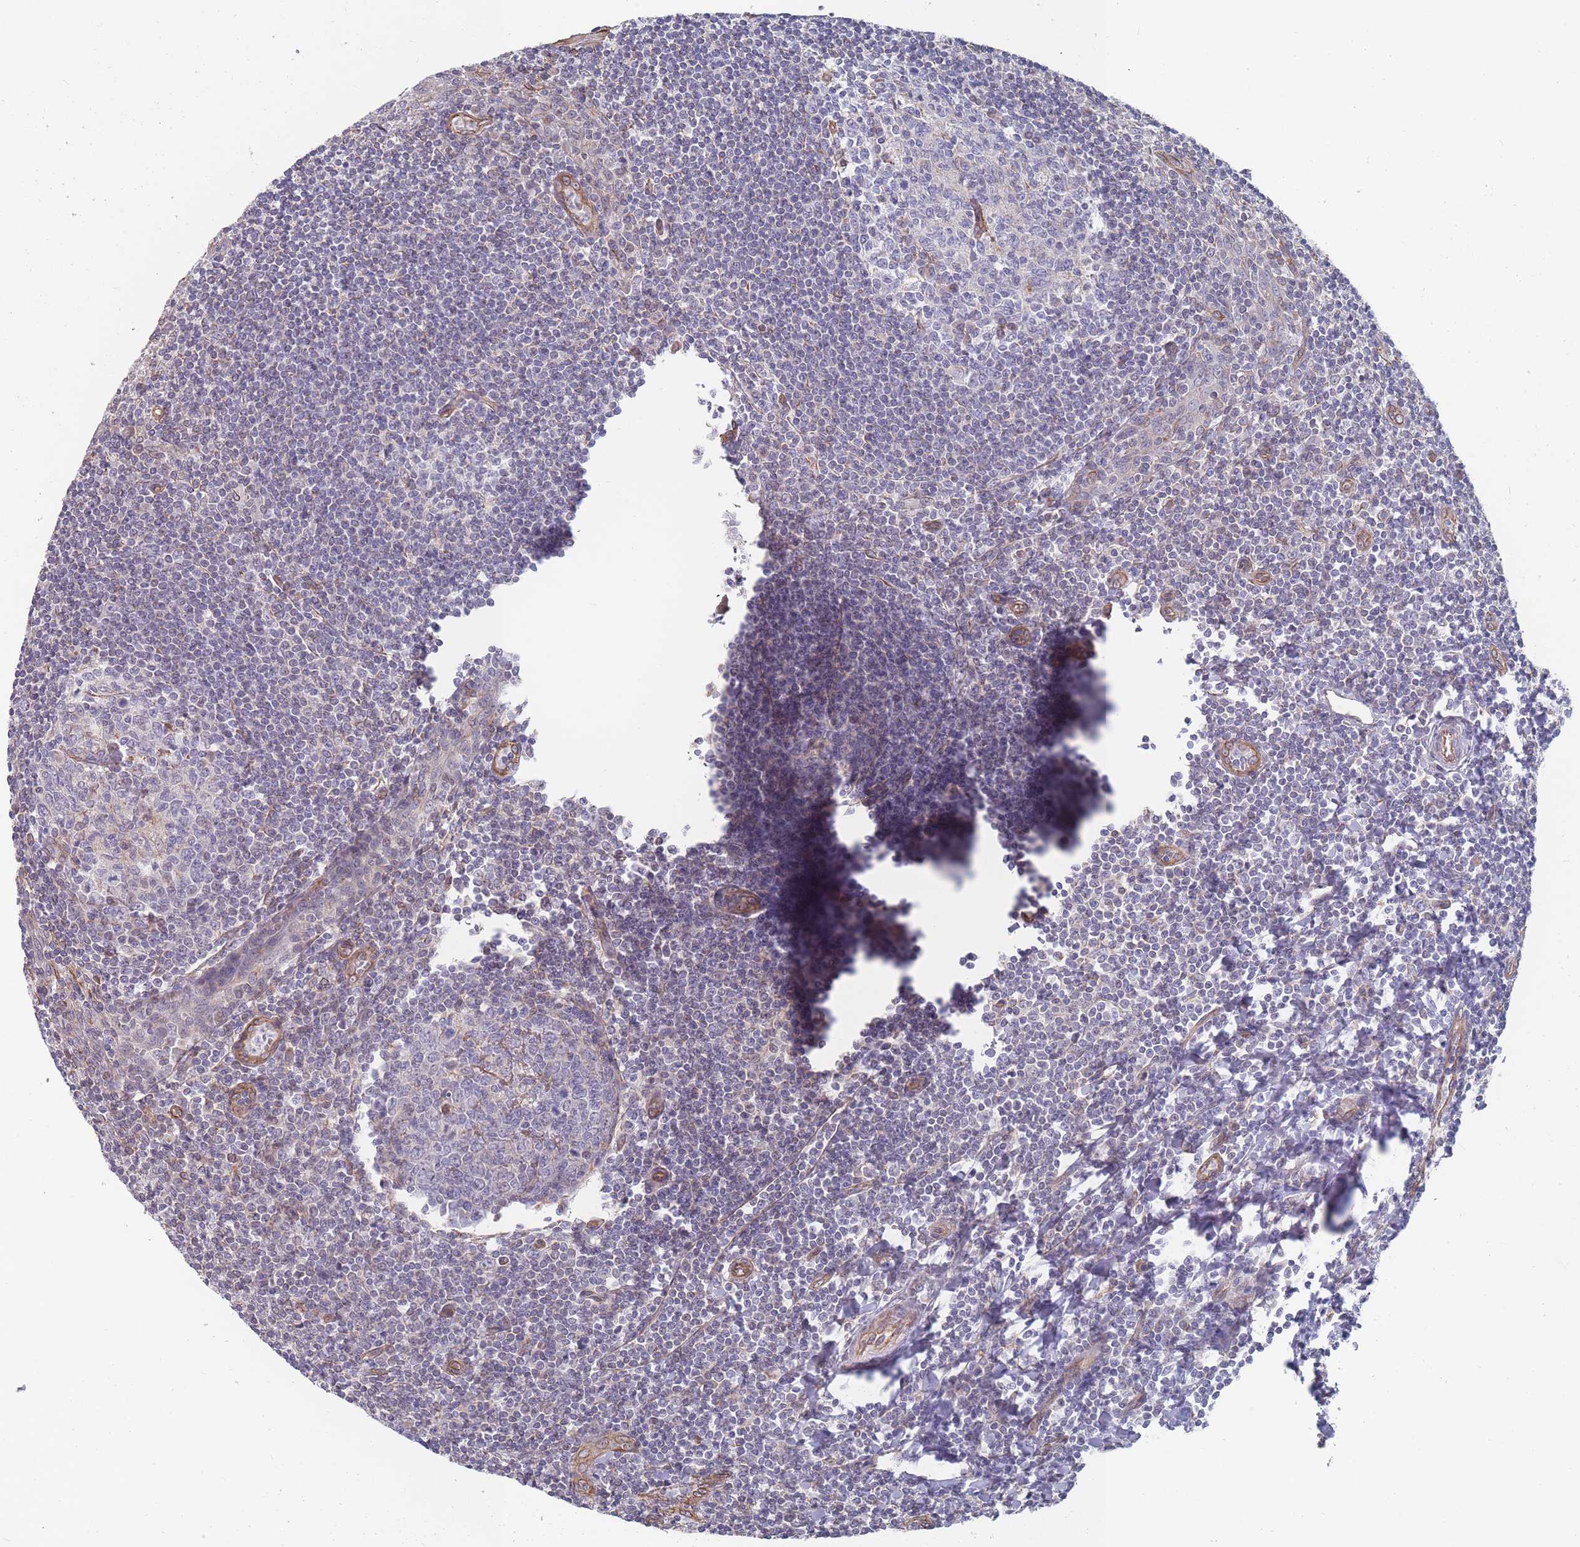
{"staining": {"intensity": "negative", "quantity": "none", "location": "none"}, "tissue": "tonsil", "cell_type": "Germinal center cells", "image_type": "normal", "snomed": [{"axis": "morphology", "description": "Normal tissue, NOS"}, {"axis": "topography", "description": "Tonsil"}], "caption": "The IHC image has no significant expression in germinal center cells of tonsil.", "gene": "SLC1A6", "patient": {"sex": "male", "age": 27}}